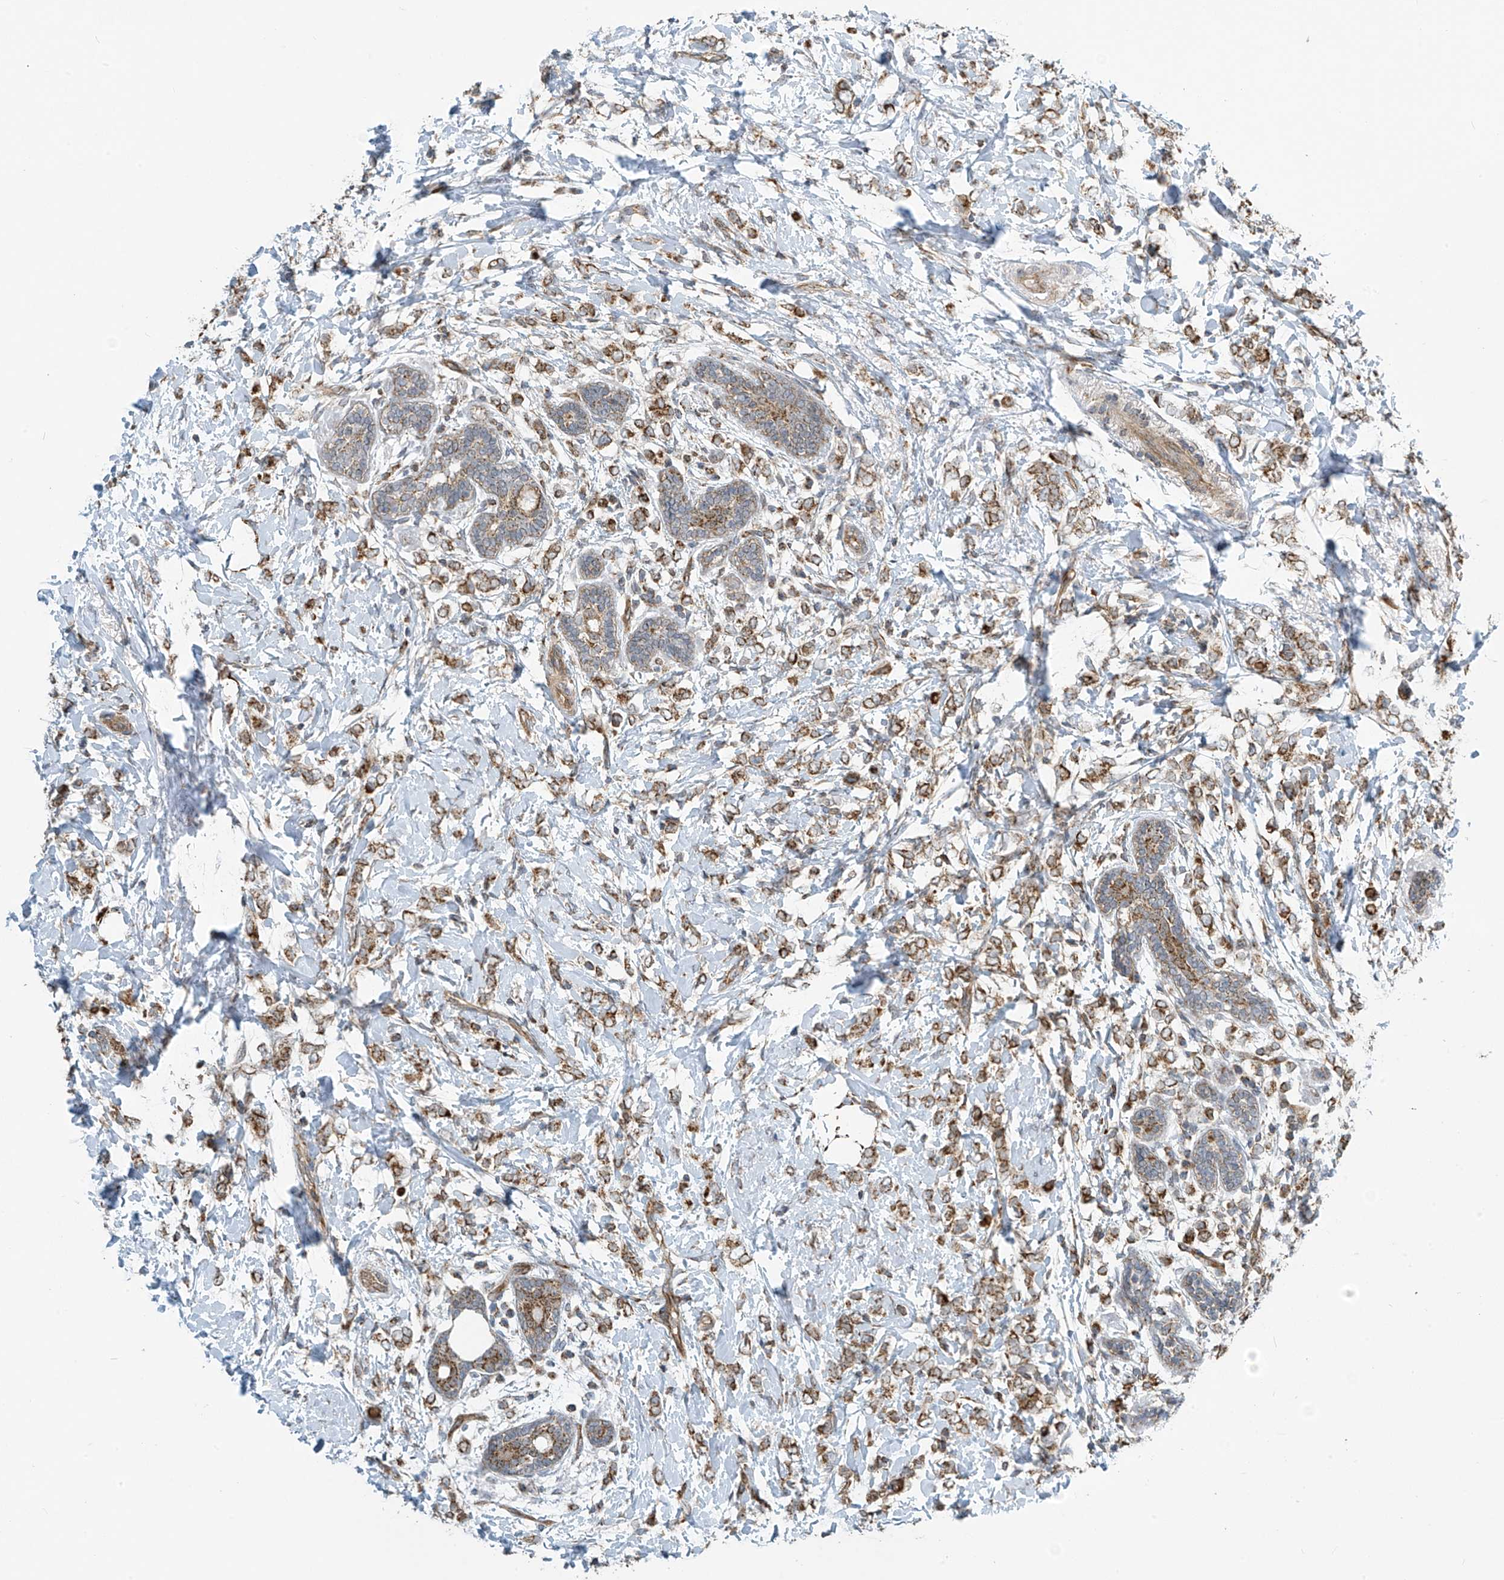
{"staining": {"intensity": "moderate", "quantity": ">75%", "location": "cytoplasmic/membranous"}, "tissue": "breast cancer", "cell_type": "Tumor cells", "image_type": "cancer", "snomed": [{"axis": "morphology", "description": "Normal tissue, NOS"}, {"axis": "morphology", "description": "Lobular carcinoma"}, {"axis": "topography", "description": "Breast"}], "caption": "Protein expression analysis of human lobular carcinoma (breast) reveals moderate cytoplasmic/membranous expression in approximately >75% of tumor cells.", "gene": "METTL6", "patient": {"sex": "female", "age": 47}}